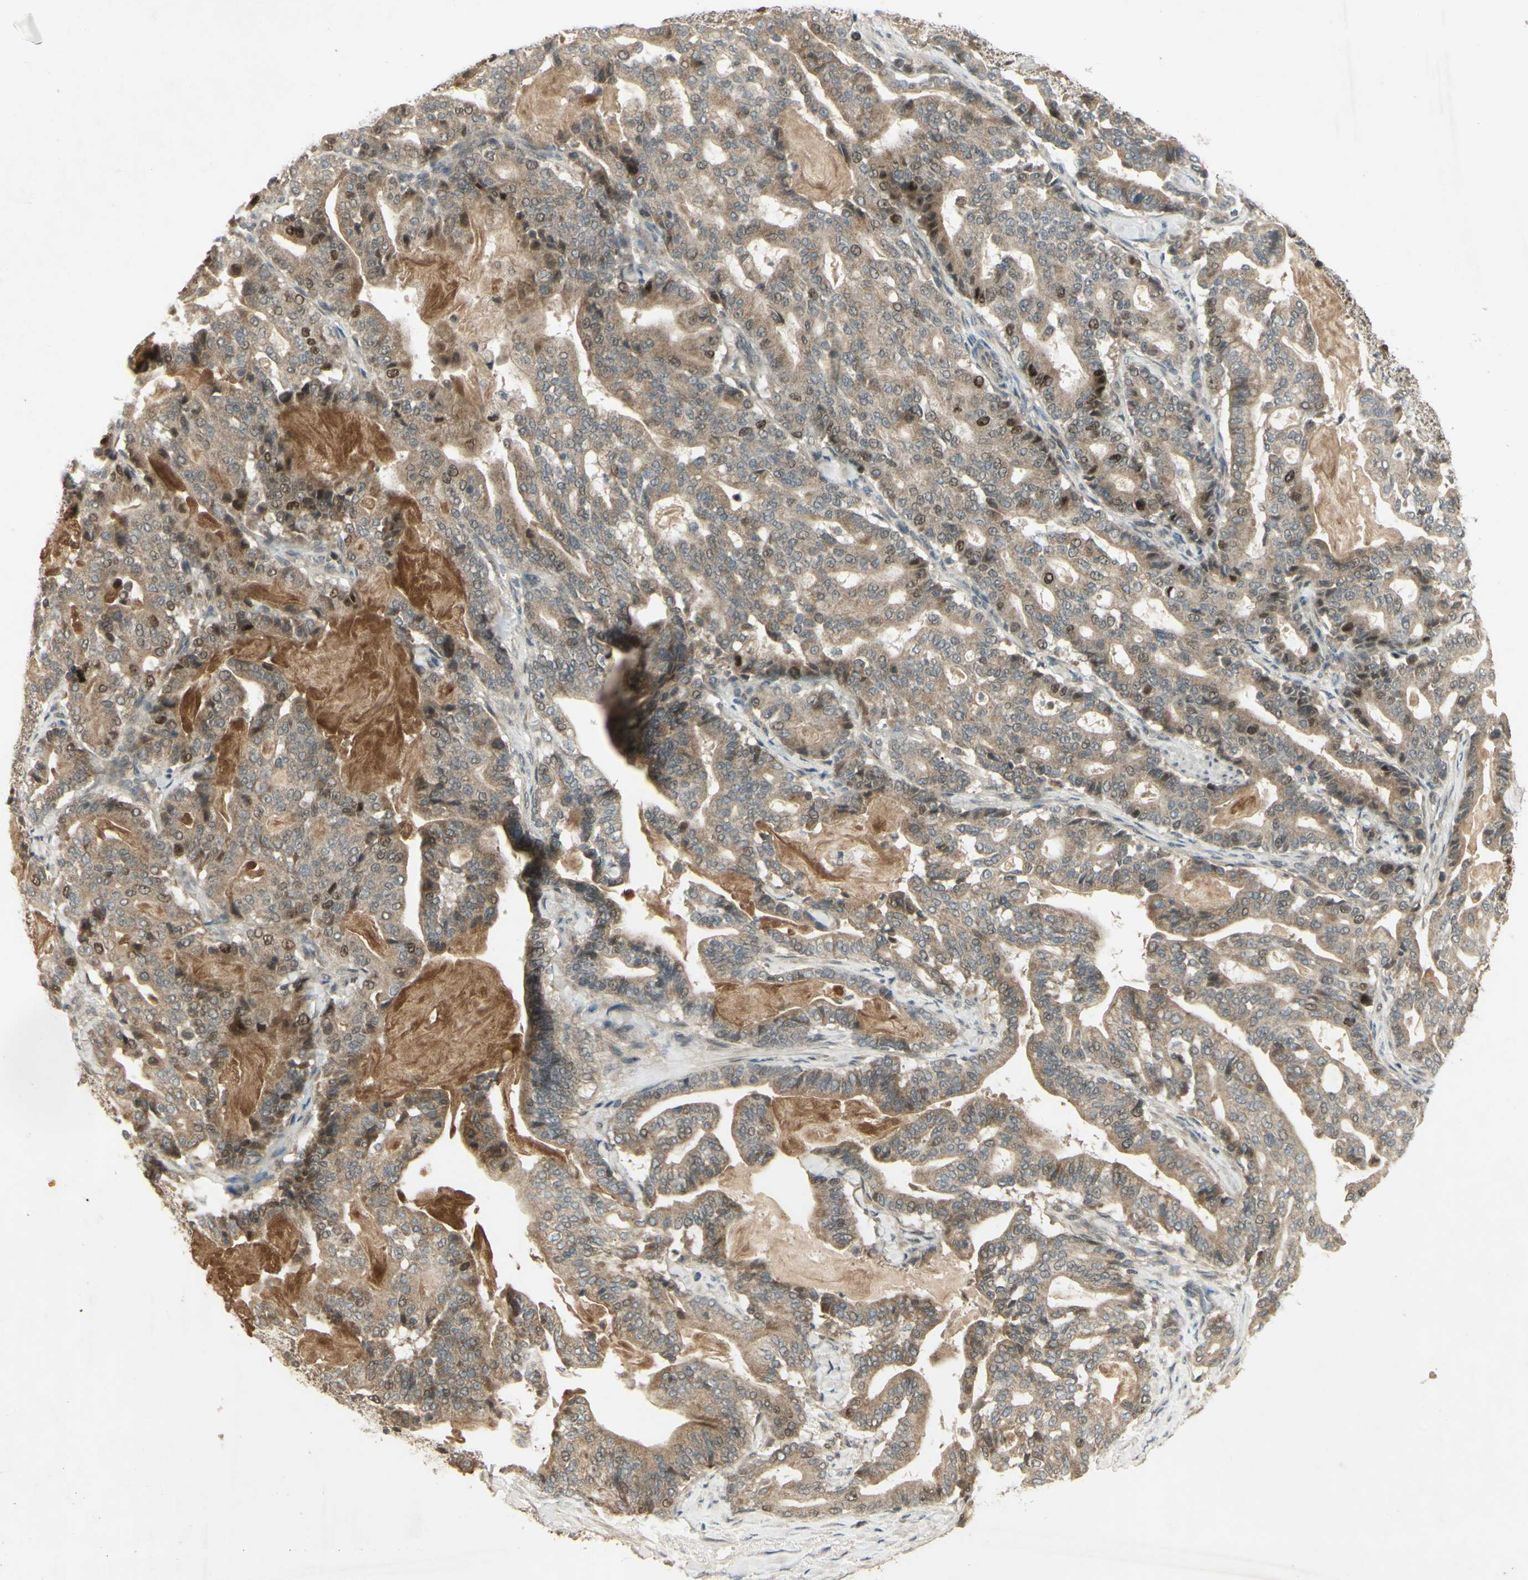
{"staining": {"intensity": "moderate", "quantity": "<25%", "location": "nuclear"}, "tissue": "pancreatic cancer", "cell_type": "Tumor cells", "image_type": "cancer", "snomed": [{"axis": "morphology", "description": "Adenocarcinoma, NOS"}, {"axis": "topography", "description": "Pancreas"}], "caption": "Immunohistochemistry (IHC) micrograph of neoplastic tissue: human adenocarcinoma (pancreatic) stained using IHC displays low levels of moderate protein expression localized specifically in the nuclear of tumor cells, appearing as a nuclear brown color.", "gene": "RAD18", "patient": {"sex": "male", "age": 63}}